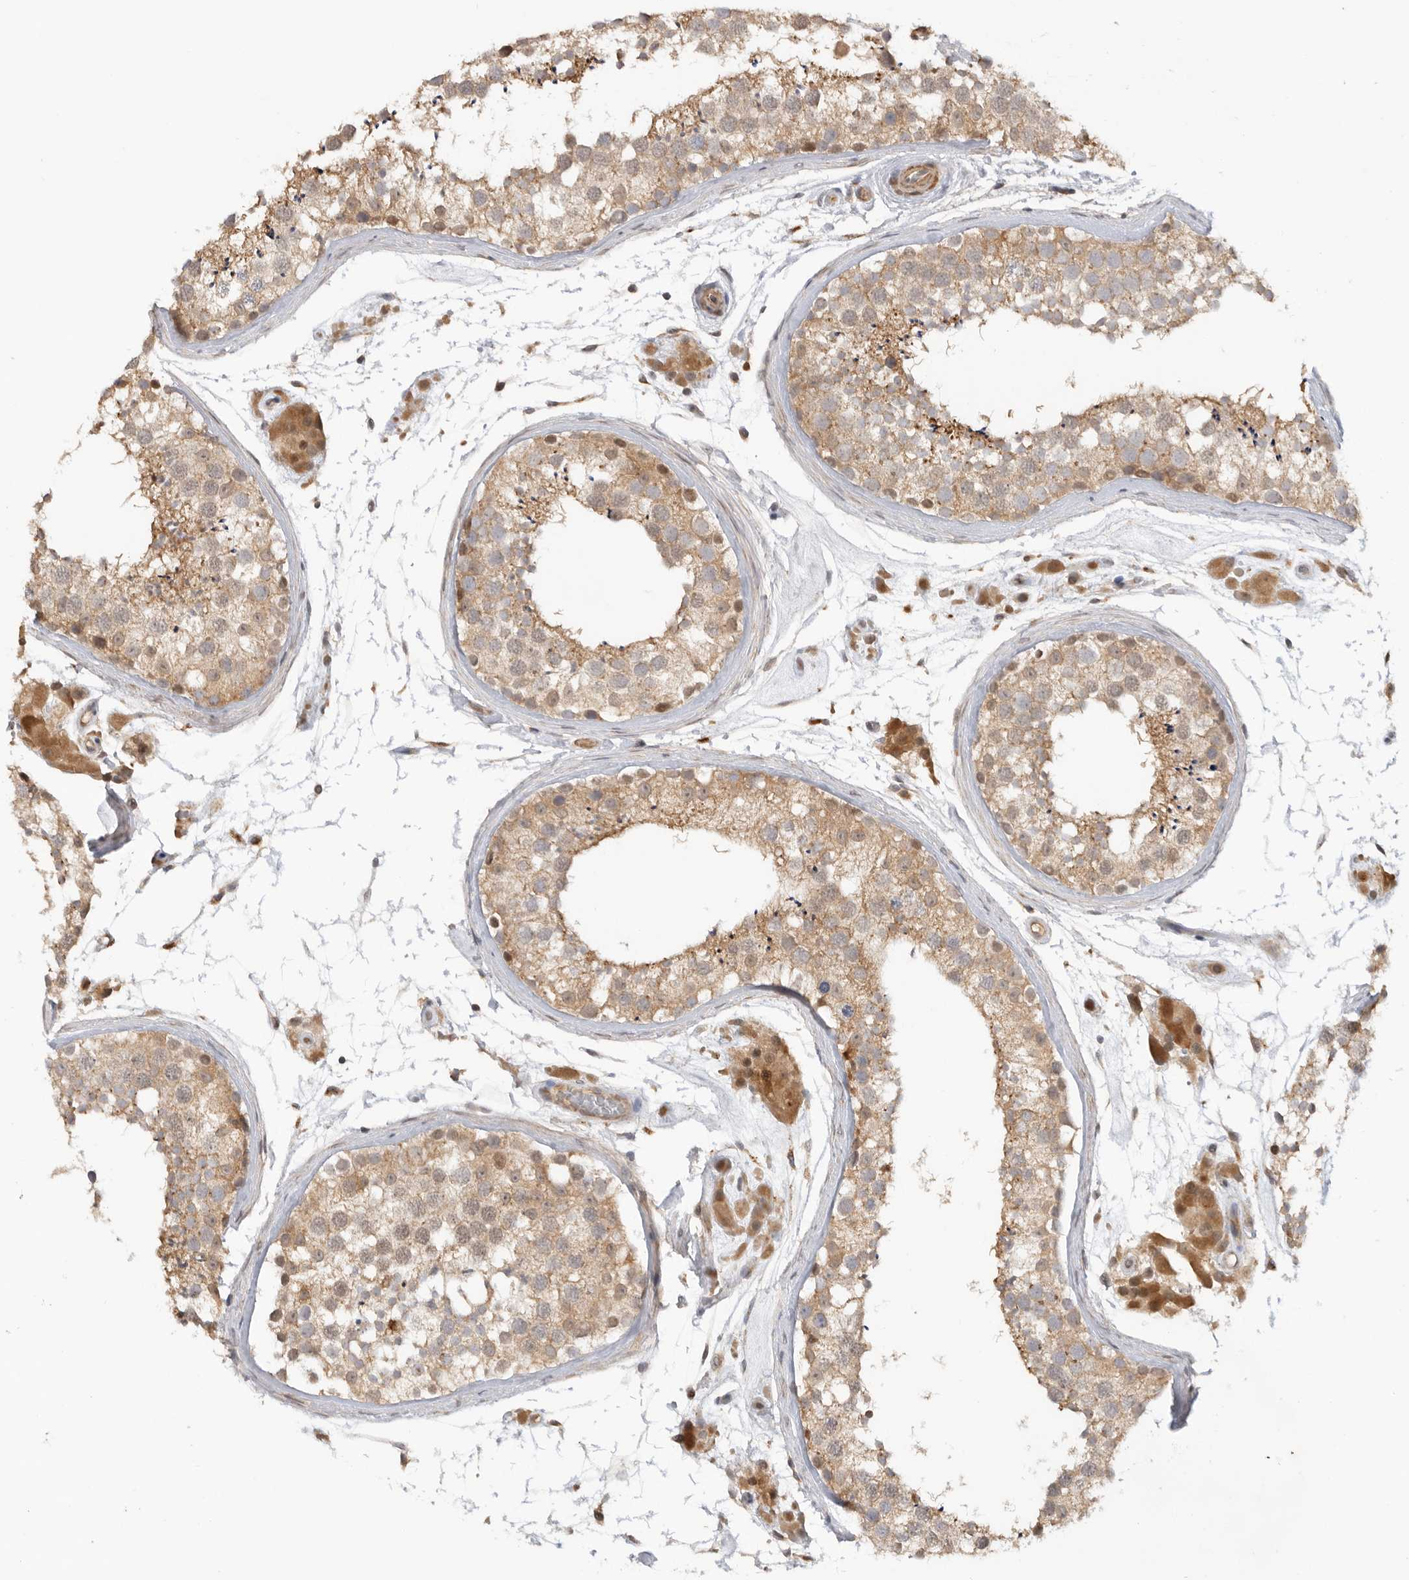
{"staining": {"intensity": "moderate", "quantity": ">75%", "location": "cytoplasmic/membranous"}, "tissue": "testis", "cell_type": "Cells in seminiferous ducts", "image_type": "normal", "snomed": [{"axis": "morphology", "description": "Normal tissue, NOS"}, {"axis": "topography", "description": "Testis"}], "caption": "High-magnification brightfield microscopy of normal testis stained with DAB (3,3'-diaminobenzidine) (brown) and counterstained with hematoxylin (blue). cells in seminiferous ducts exhibit moderate cytoplasmic/membranous positivity is seen in approximately>75% of cells.", "gene": "GNE", "patient": {"sex": "male", "age": 46}}